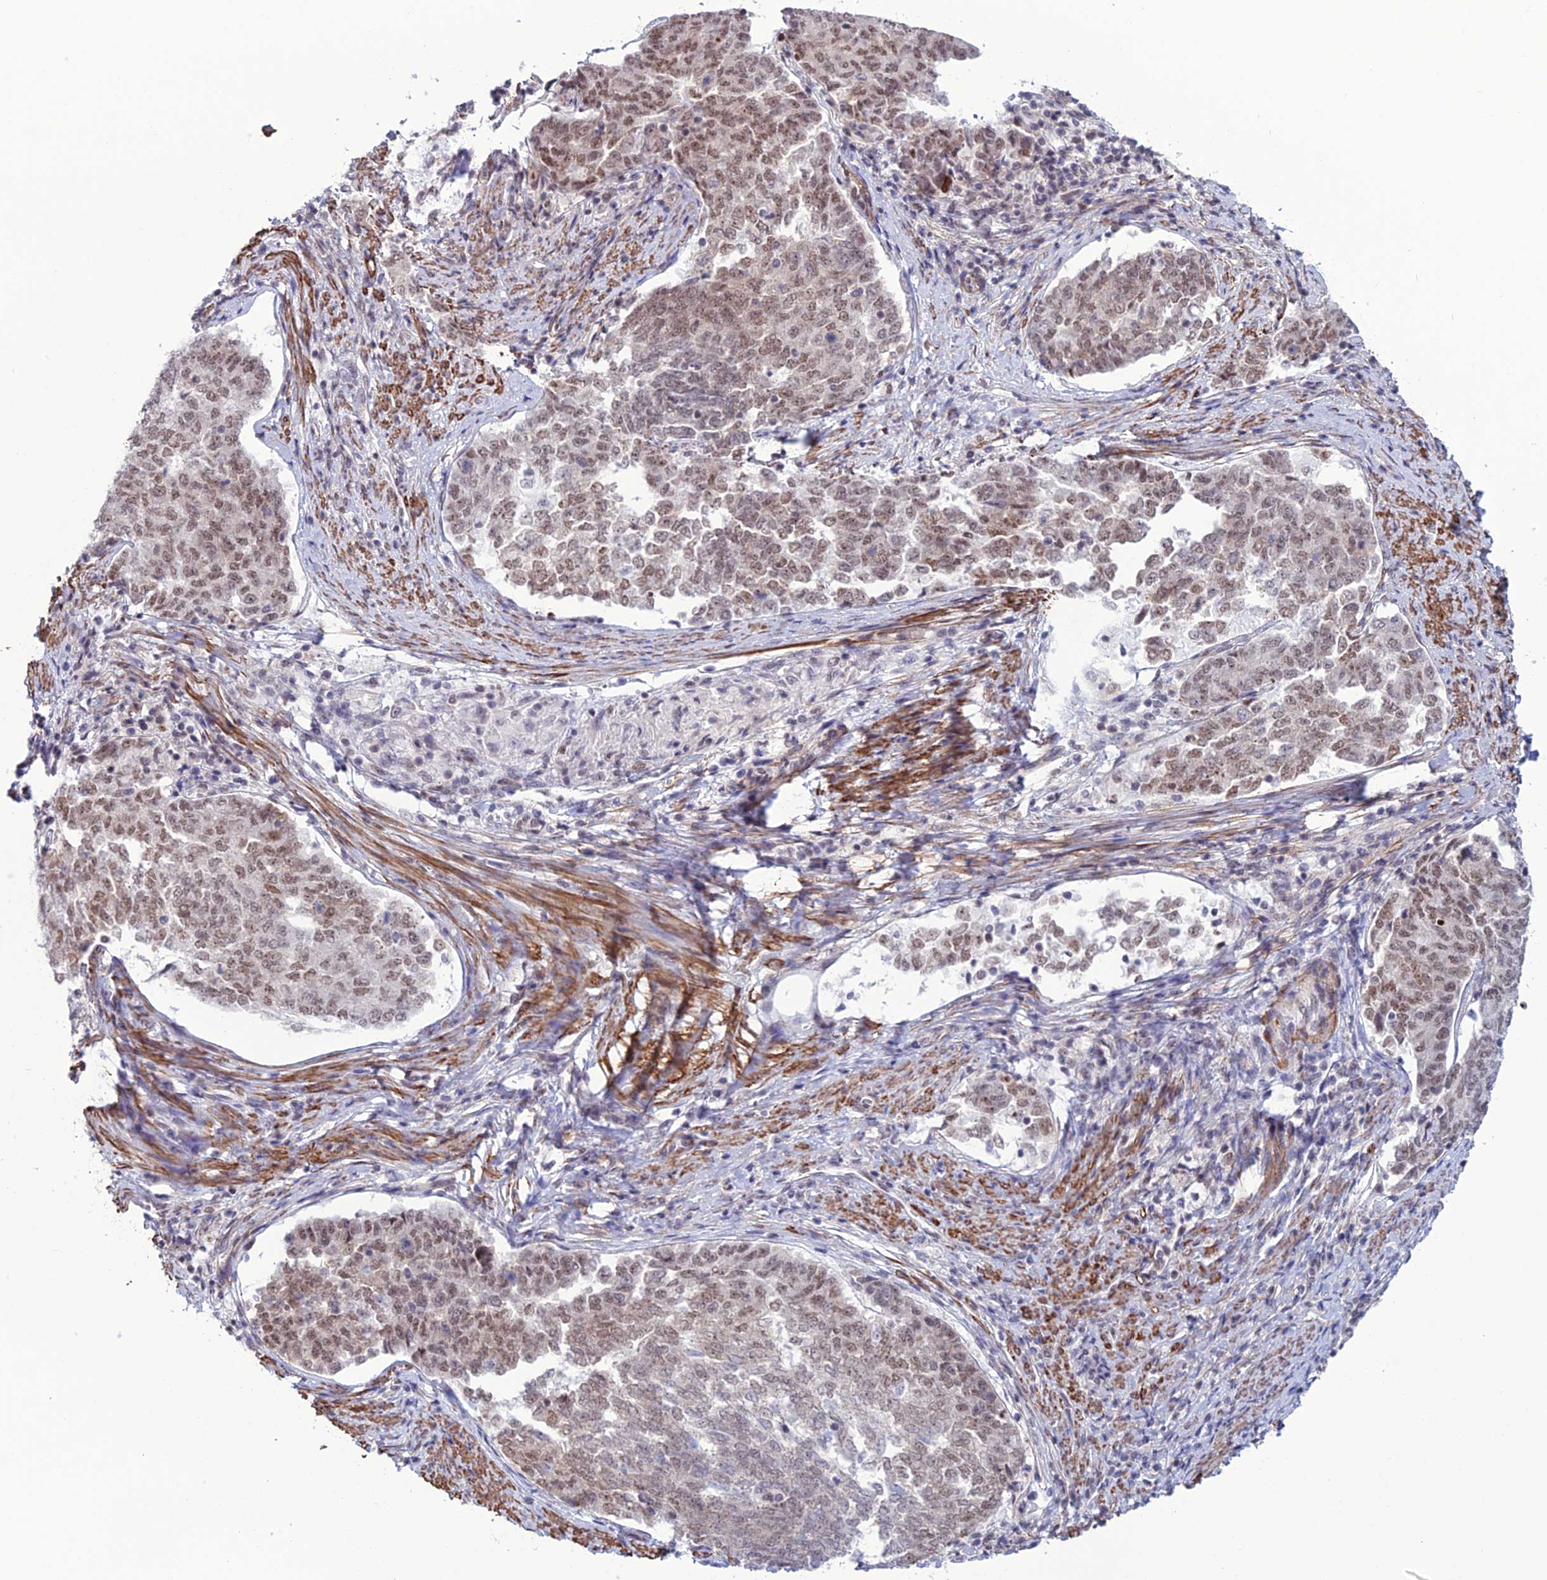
{"staining": {"intensity": "moderate", "quantity": ">75%", "location": "nuclear"}, "tissue": "endometrial cancer", "cell_type": "Tumor cells", "image_type": "cancer", "snomed": [{"axis": "morphology", "description": "Adenocarcinoma, NOS"}, {"axis": "topography", "description": "Endometrium"}], "caption": "Endometrial adenocarcinoma stained with a protein marker demonstrates moderate staining in tumor cells.", "gene": "U2AF1", "patient": {"sex": "female", "age": 80}}